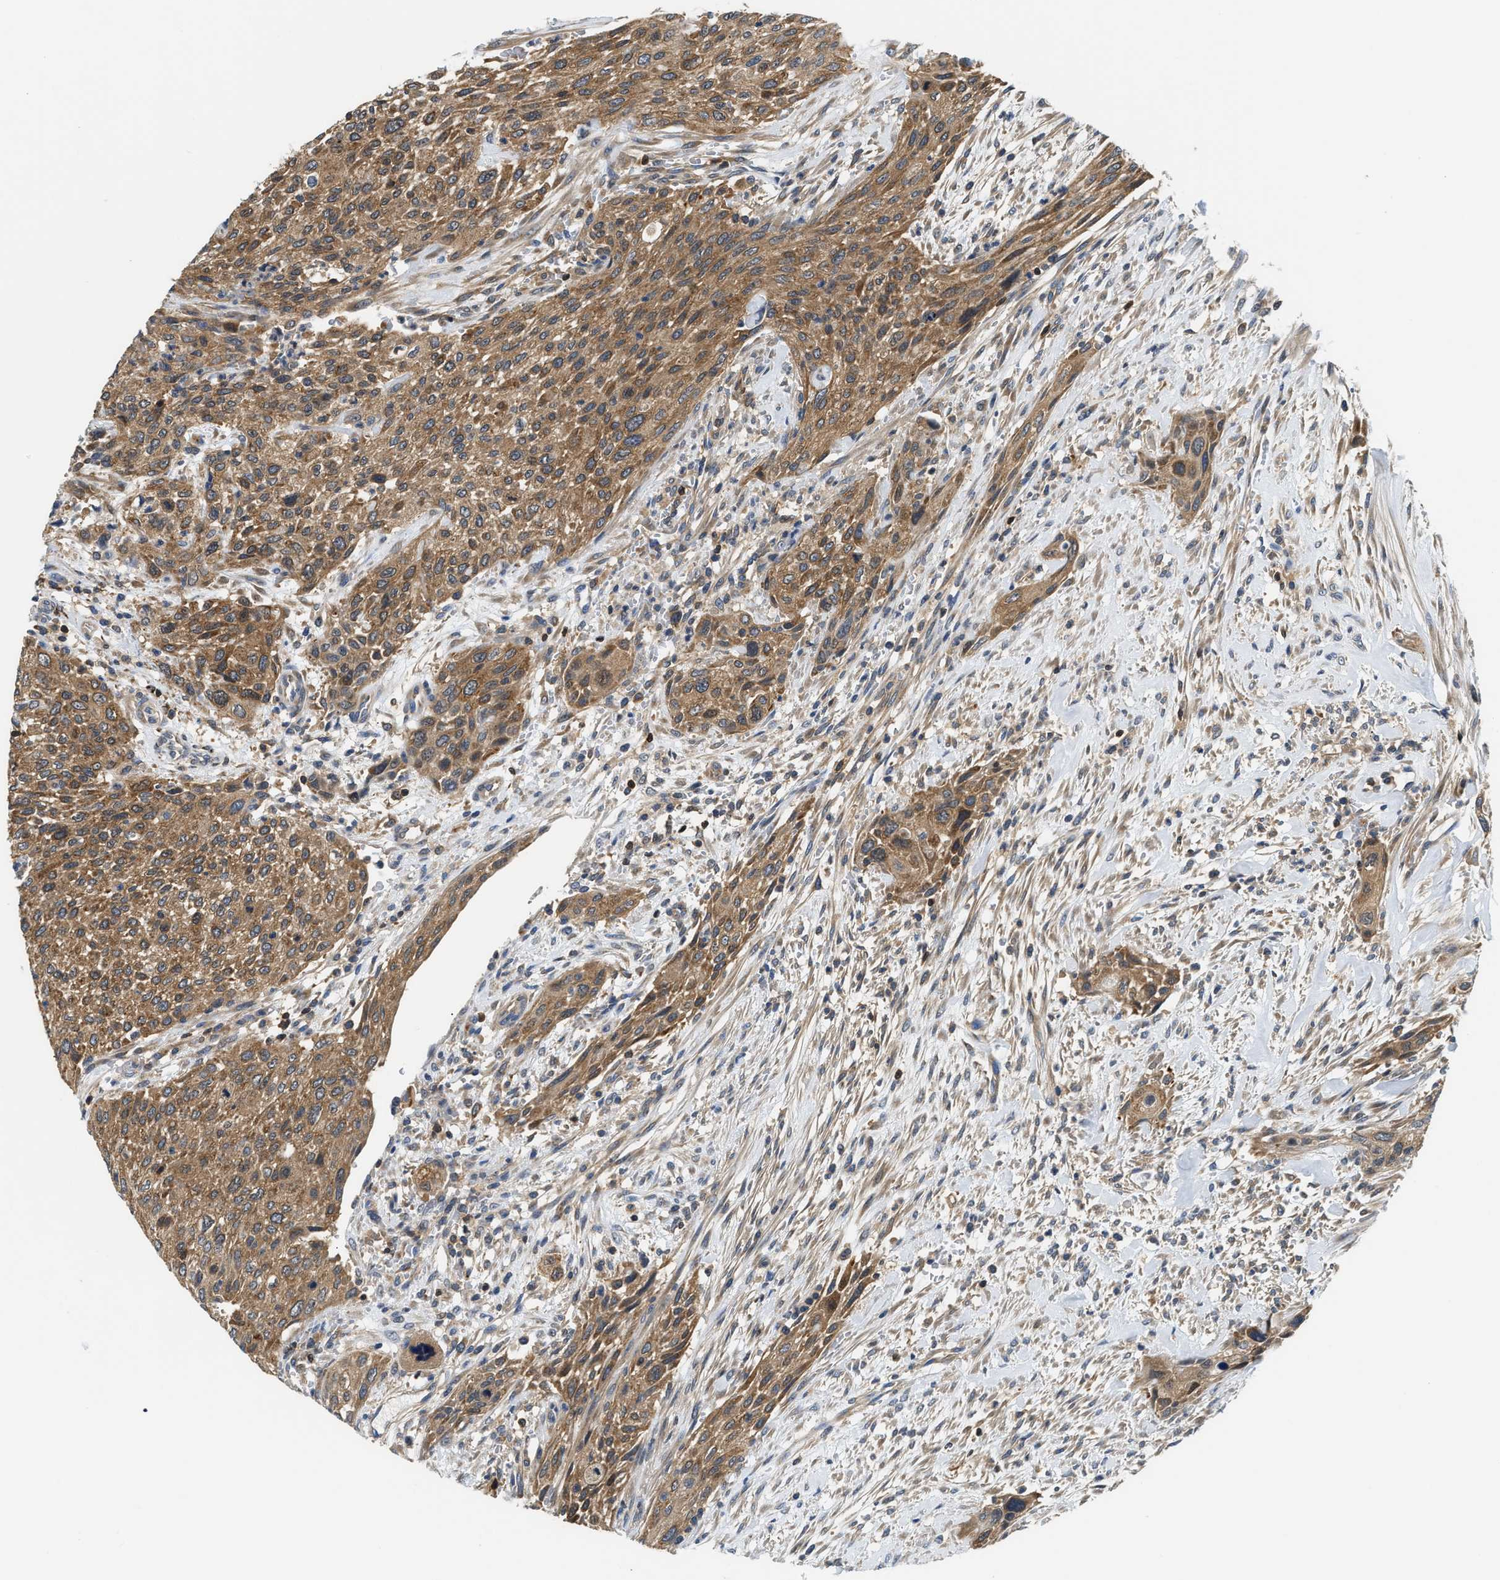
{"staining": {"intensity": "moderate", "quantity": ">75%", "location": "cytoplasmic/membranous"}, "tissue": "urothelial cancer", "cell_type": "Tumor cells", "image_type": "cancer", "snomed": [{"axis": "morphology", "description": "Urothelial carcinoma, Low grade"}, {"axis": "morphology", "description": "Urothelial carcinoma, High grade"}, {"axis": "topography", "description": "Urinary bladder"}], "caption": "A histopathology image showing moderate cytoplasmic/membranous staining in about >75% of tumor cells in urothelial carcinoma (high-grade), as visualized by brown immunohistochemical staining.", "gene": "CCM2", "patient": {"sex": "male", "age": 35}}